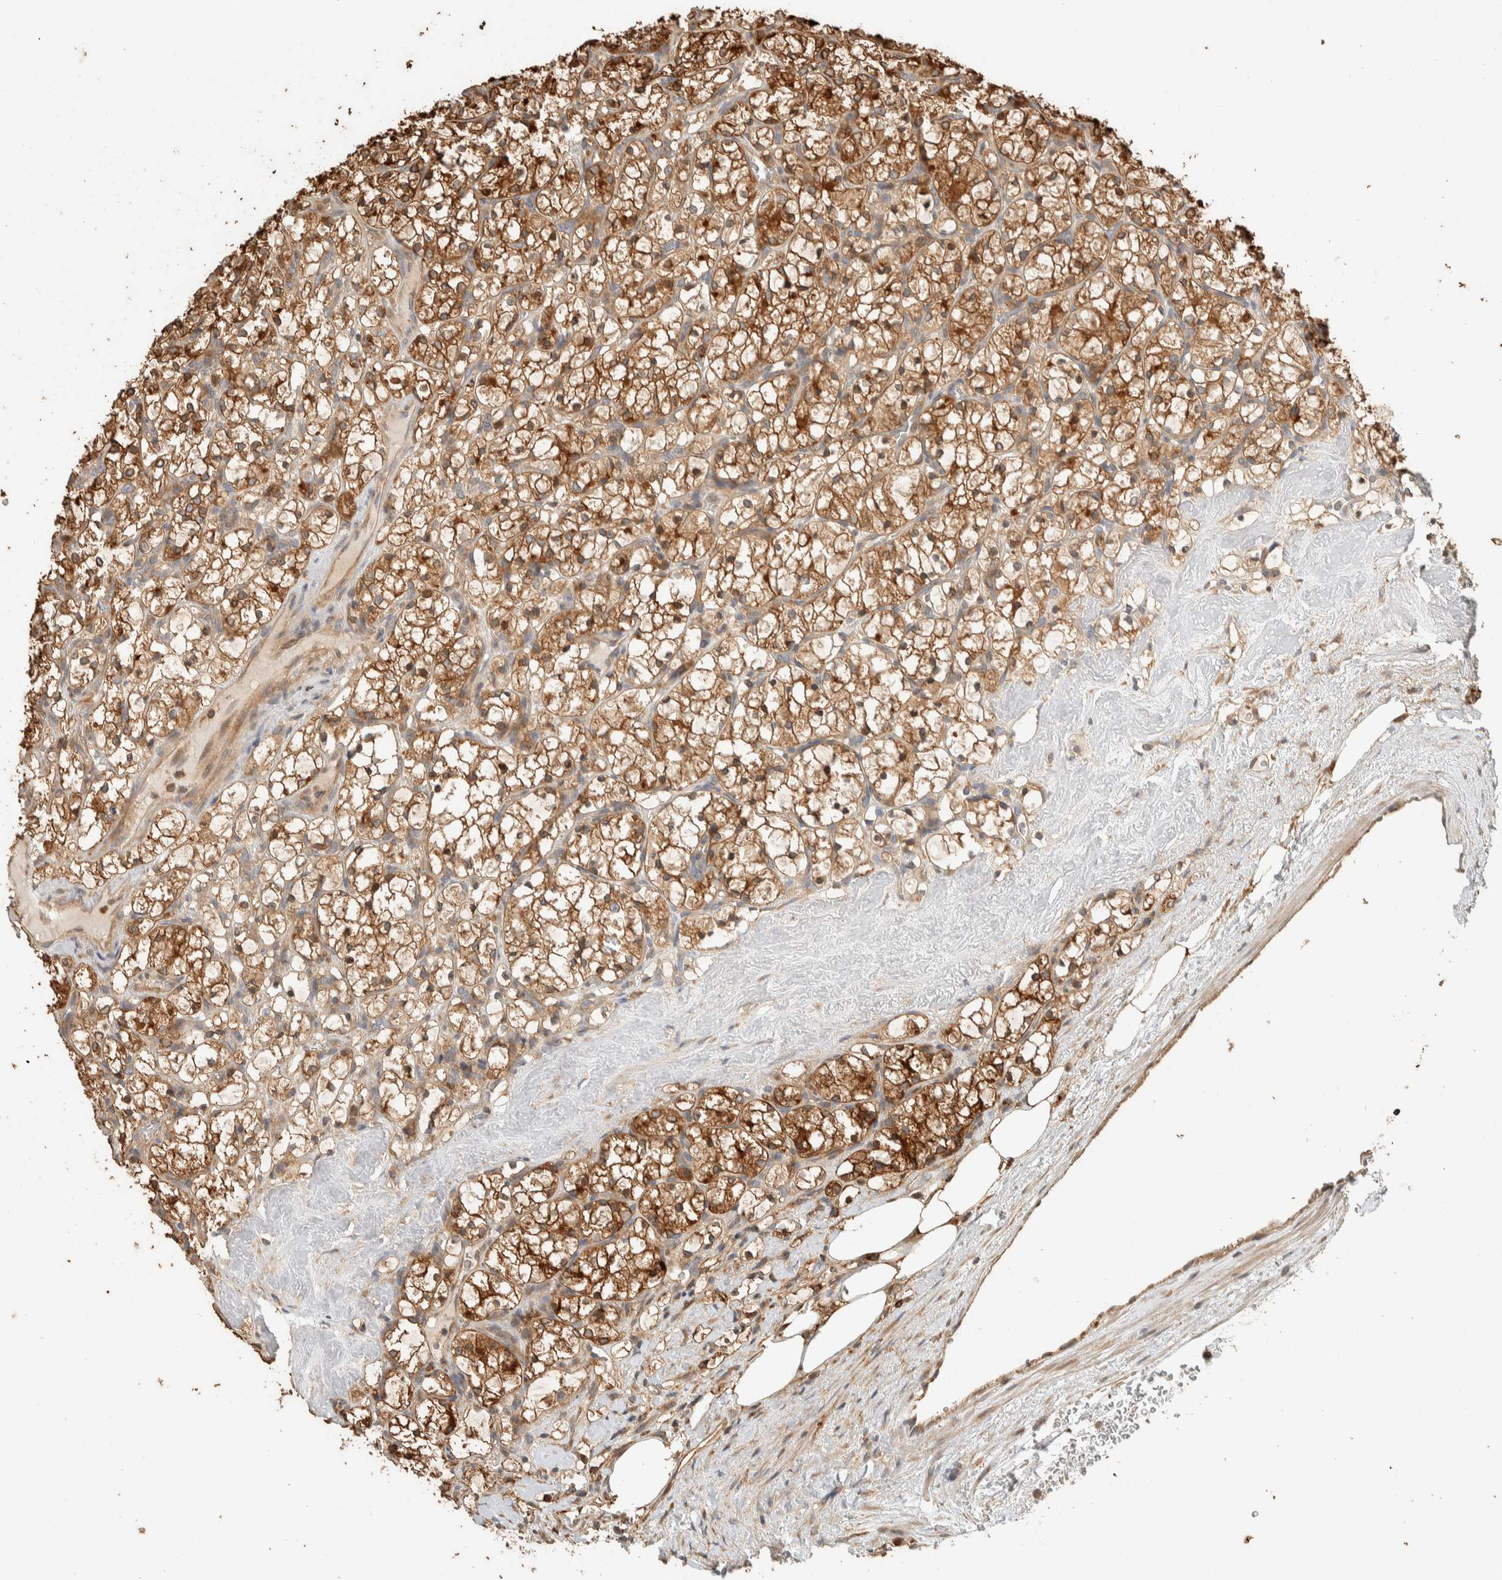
{"staining": {"intensity": "moderate", "quantity": ">75%", "location": "cytoplasmic/membranous"}, "tissue": "renal cancer", "cell_type": "Tumor cells", "image_type": "cancer", "snomed": [{"axis": "morphology", "description": "Adenocarcinoma, NOS"}, {"axis": "topography", "description": "Kidney"}], "caption": "Moderate cytoplasmic/membranous staining for a protein is appreciated in approximately >75% of tumor cells of adenocarcinoma (renal) using IHC.", "gene": "EXOC7", "patient": {"sex": "female", "age": 69}}